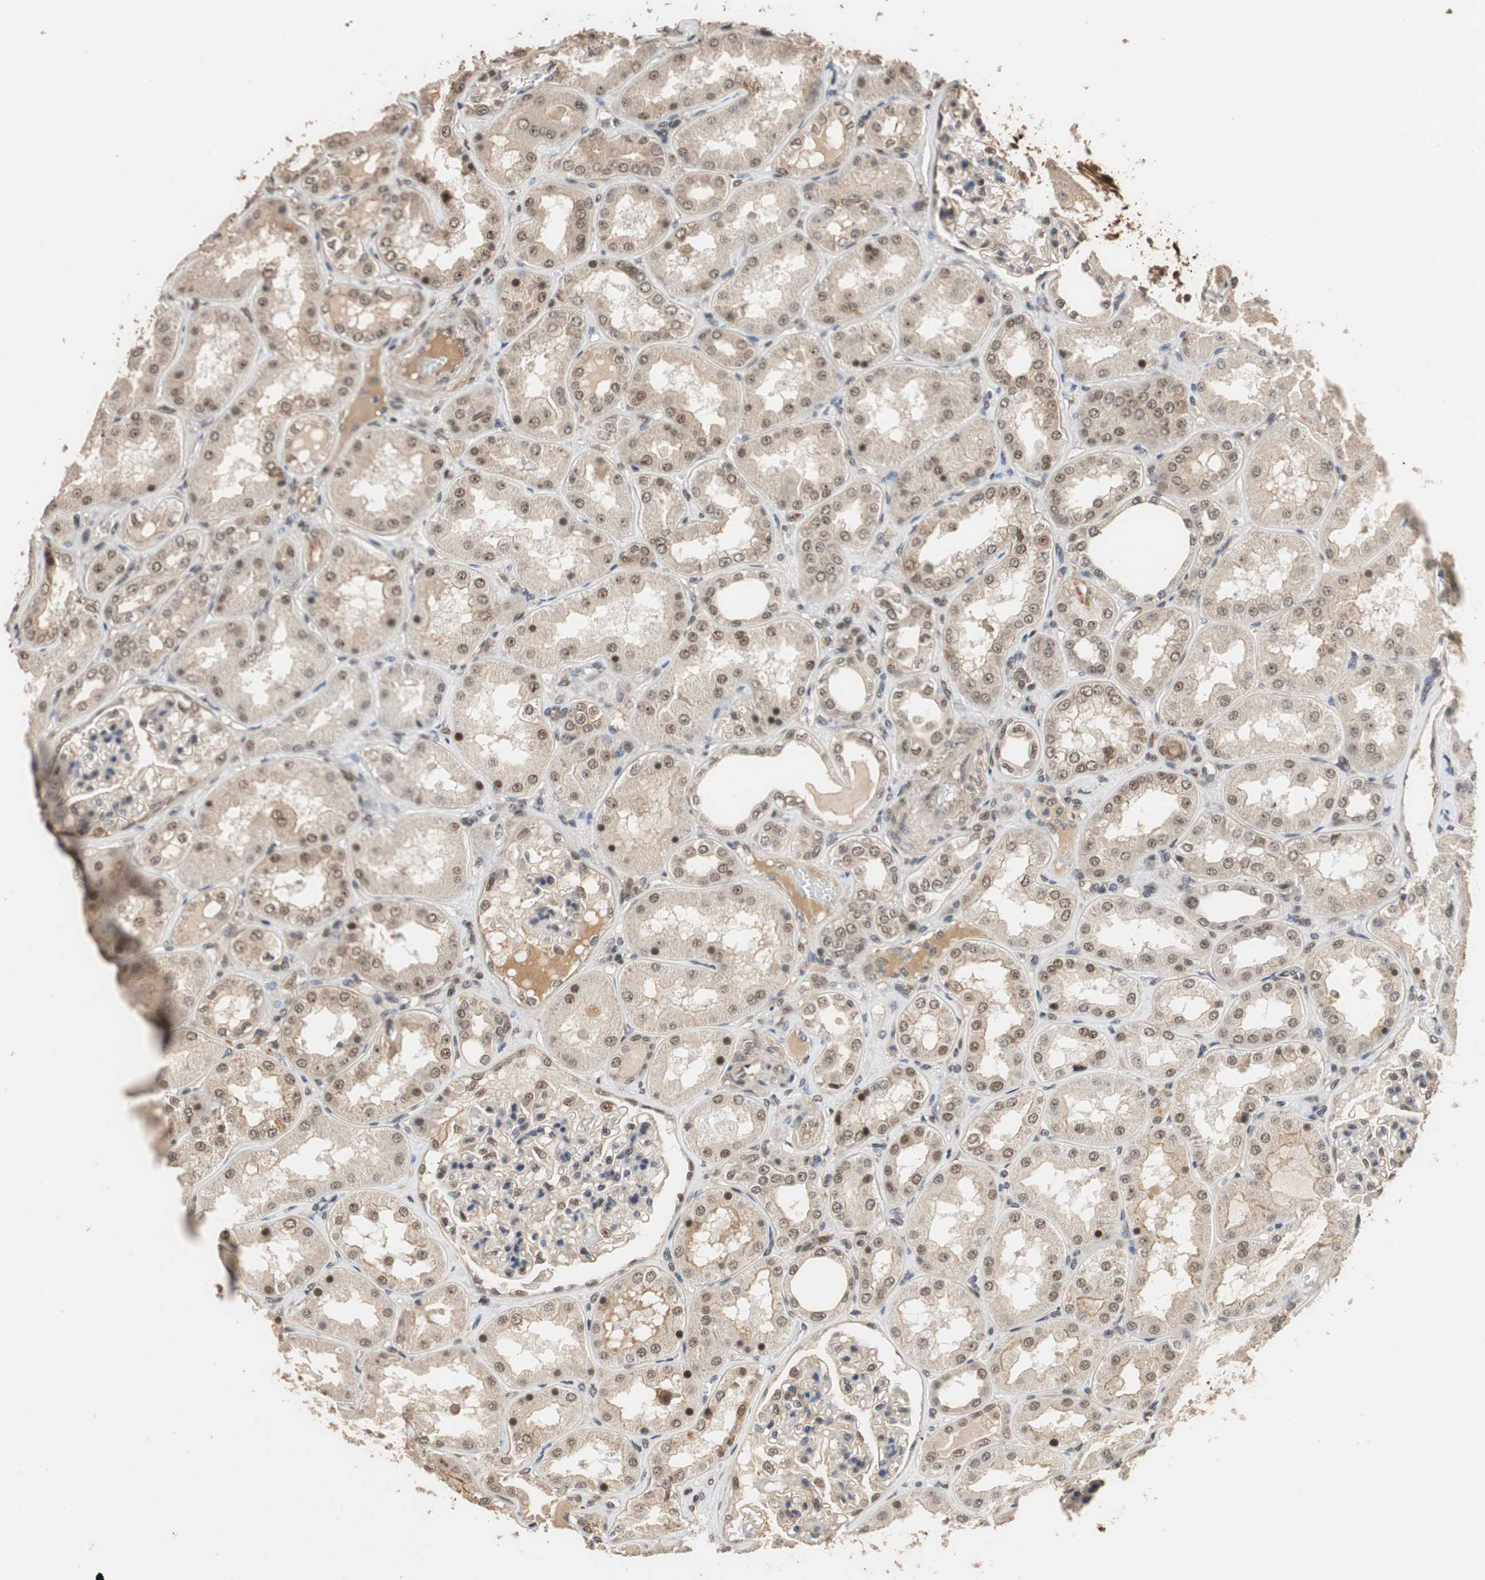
{"staining": {"intensity": "moderate", "quantity": "25%-75%", "location": "cytoplasmic/membranous,nuclear"}, "tissue": "kidney", "cell_type": "Cells in glomeruli", "image_type": "normal", "snomed": [{"axis": "morphology", "description": "Normal tissue, NOS"}, {"axis": "topography", "description": "Kidney"}], "caption": "Kidney stained for a protein exhibits moderate cytoplasmic/membranous,nuclear positivity in cells in glomeruli. The staining is performed using DAB brown chromogen to label protein expression. The nuclei are counter-stained blue using hematoxylin.", "gene": "CDC5L", "patient": {"sex": "female", "age": 56}}